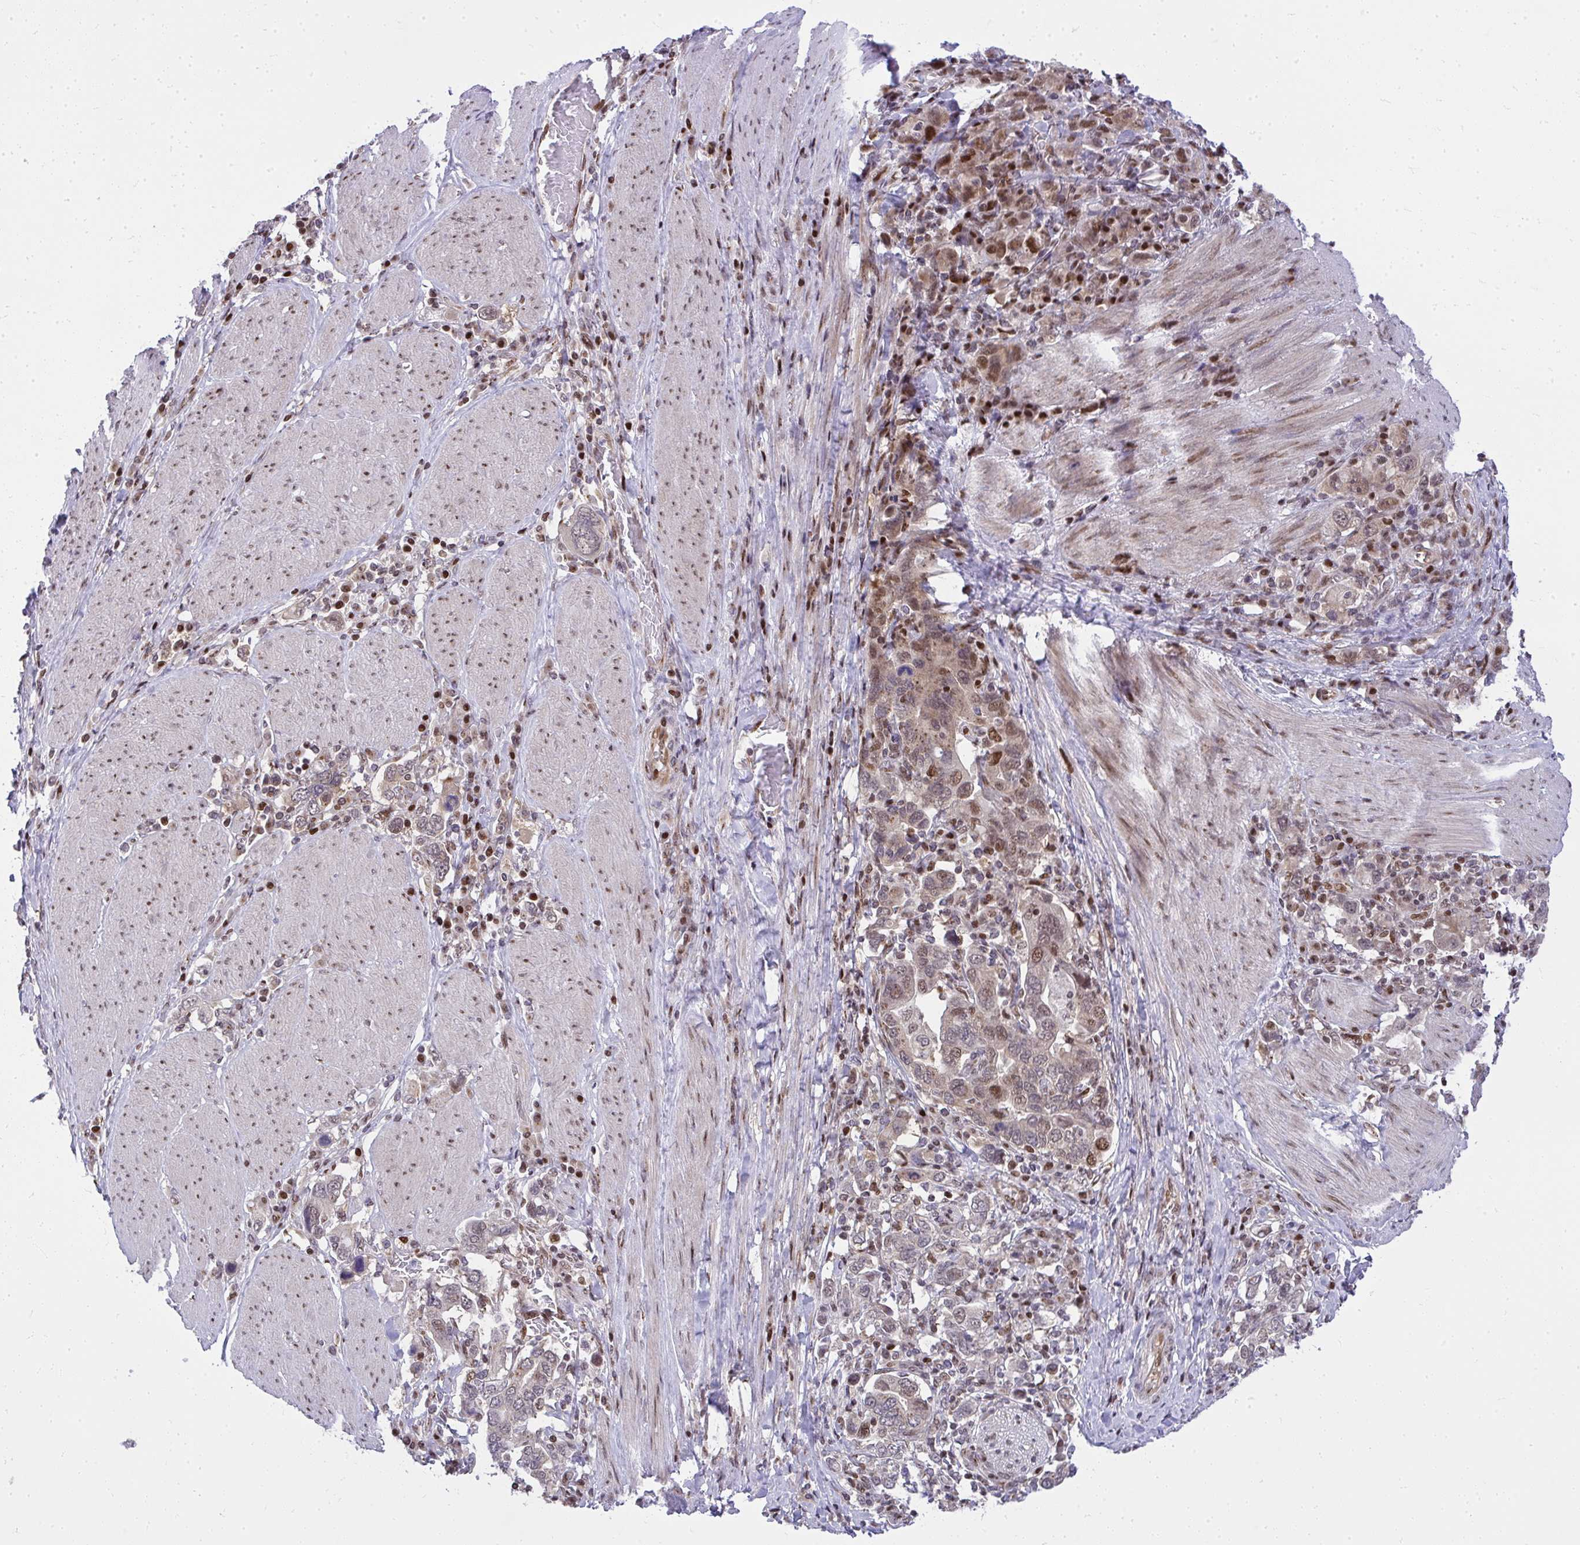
{"staining": {"intensity": "moderate", "quantity": "25%-75%", "location": "nuclear"}, "tissue": "stomach cancer", "cell_type": "Tumor cells", "image_type": "cancer", "snomed": [{"axis": "morphology", "description": "Adenocarcinoma, NOS"}, {"axis": "topography", "description": "Stomach, upper"}, {"axis": "topography", "description": "Stomach"}], "caption": "This histopathology image demonstrates immunohistochemistry (IHC) staining of human adenocarcinoma (stomach), with medium moderate nuclear positivity in approximately 25%-75% of tumor cells.", "gene": "PIGY", "patient": {"sex": "male", "age": 62}}